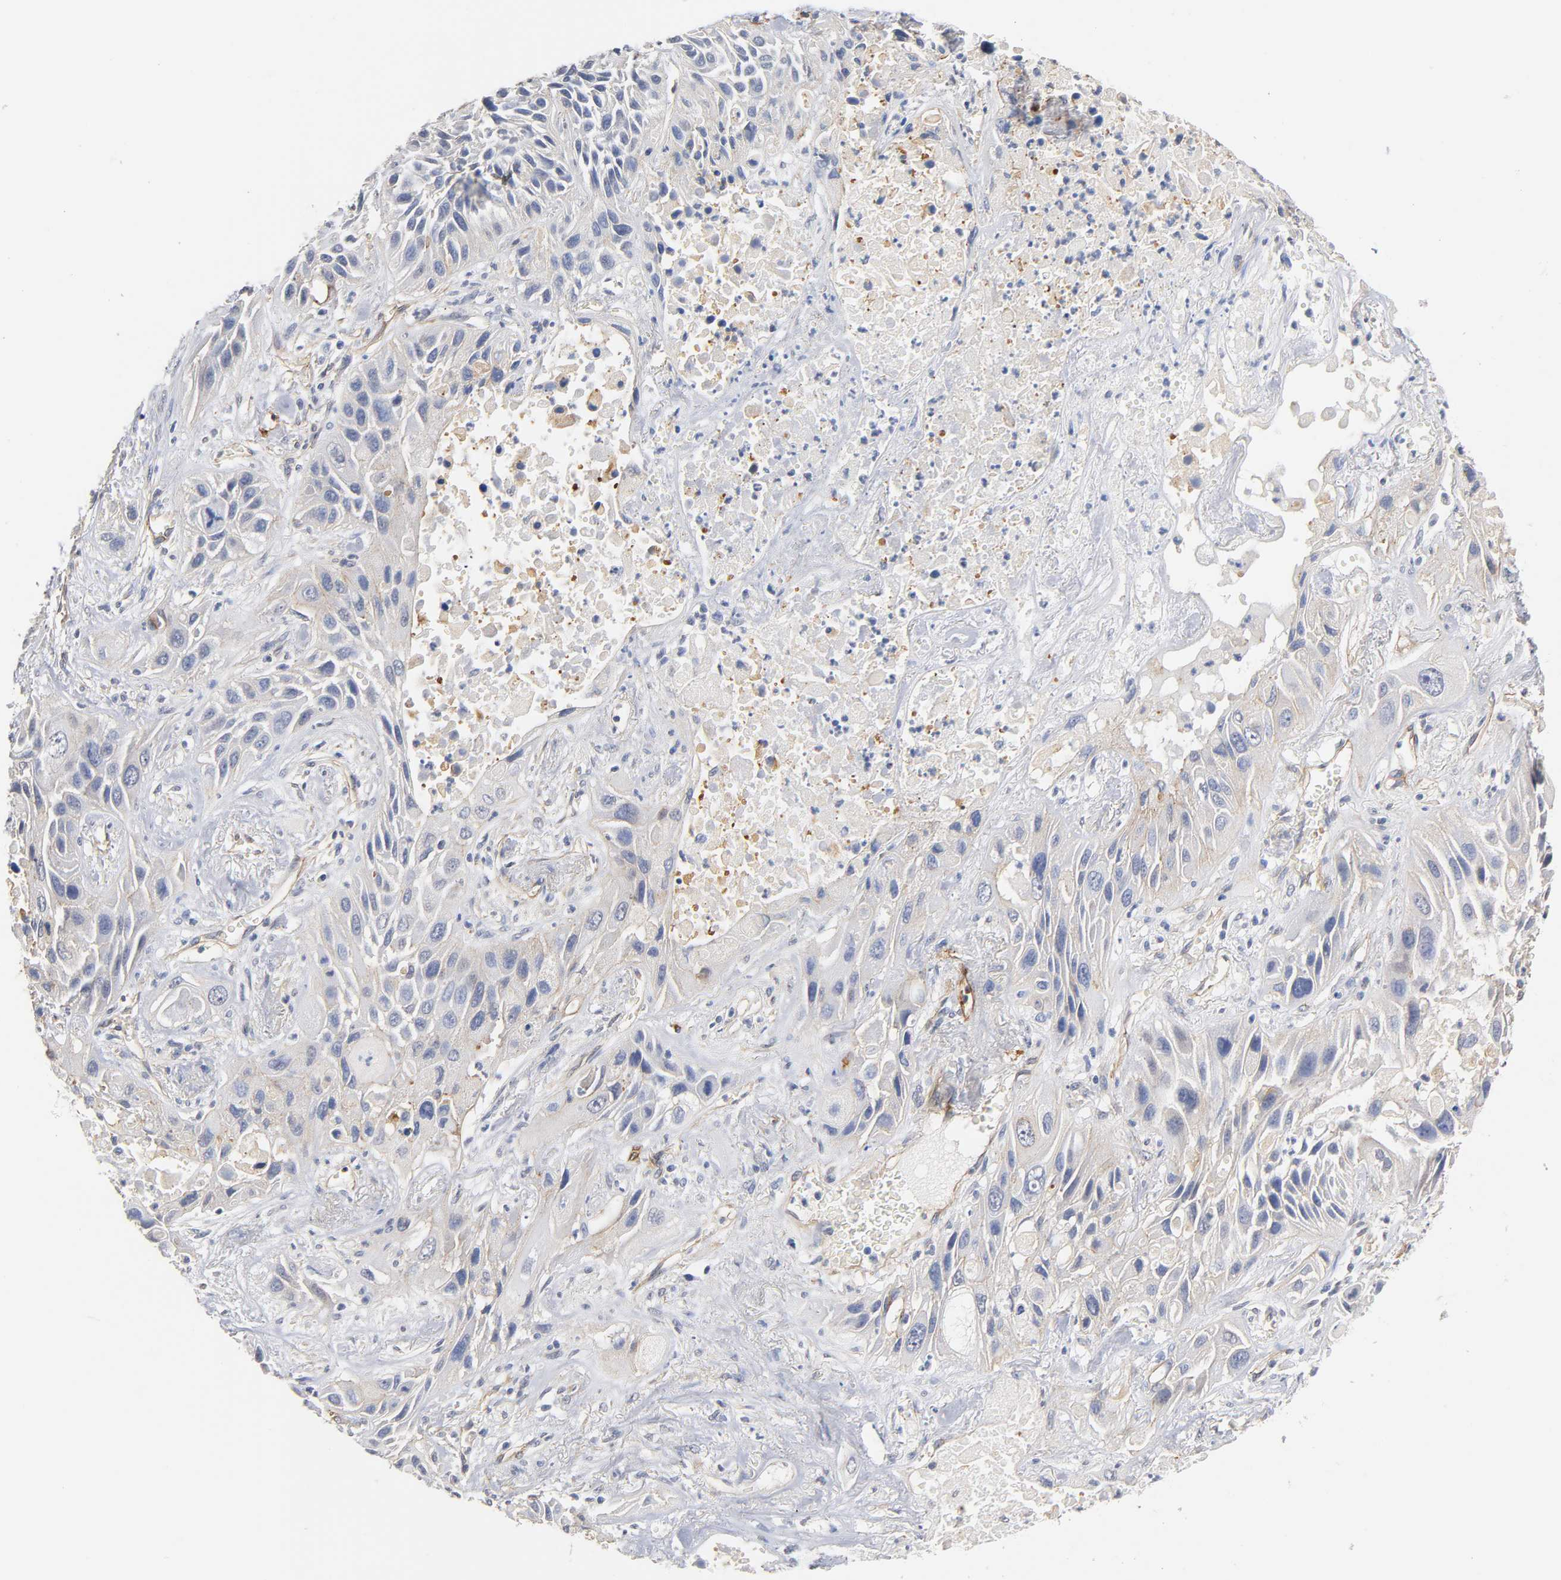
{"staining": {"intensity": "negative", "quantity": "none", "location": "none"}, "tissue": "lung cancer", "cell_type": "Tumor cells", "image_type": "cancer", "snomed": [{"axis": "morphology", "description": "Squamous cell carcinoma, NOS"}, {"axis": "topography", "description": "Lung"}], "caption": "This is an immunohistochemistry micrograph of human lung cancer. There is no positivity in tumor cells.", "gene": "SPTAN1", "patient": {"sex": "female", "age": 76}}